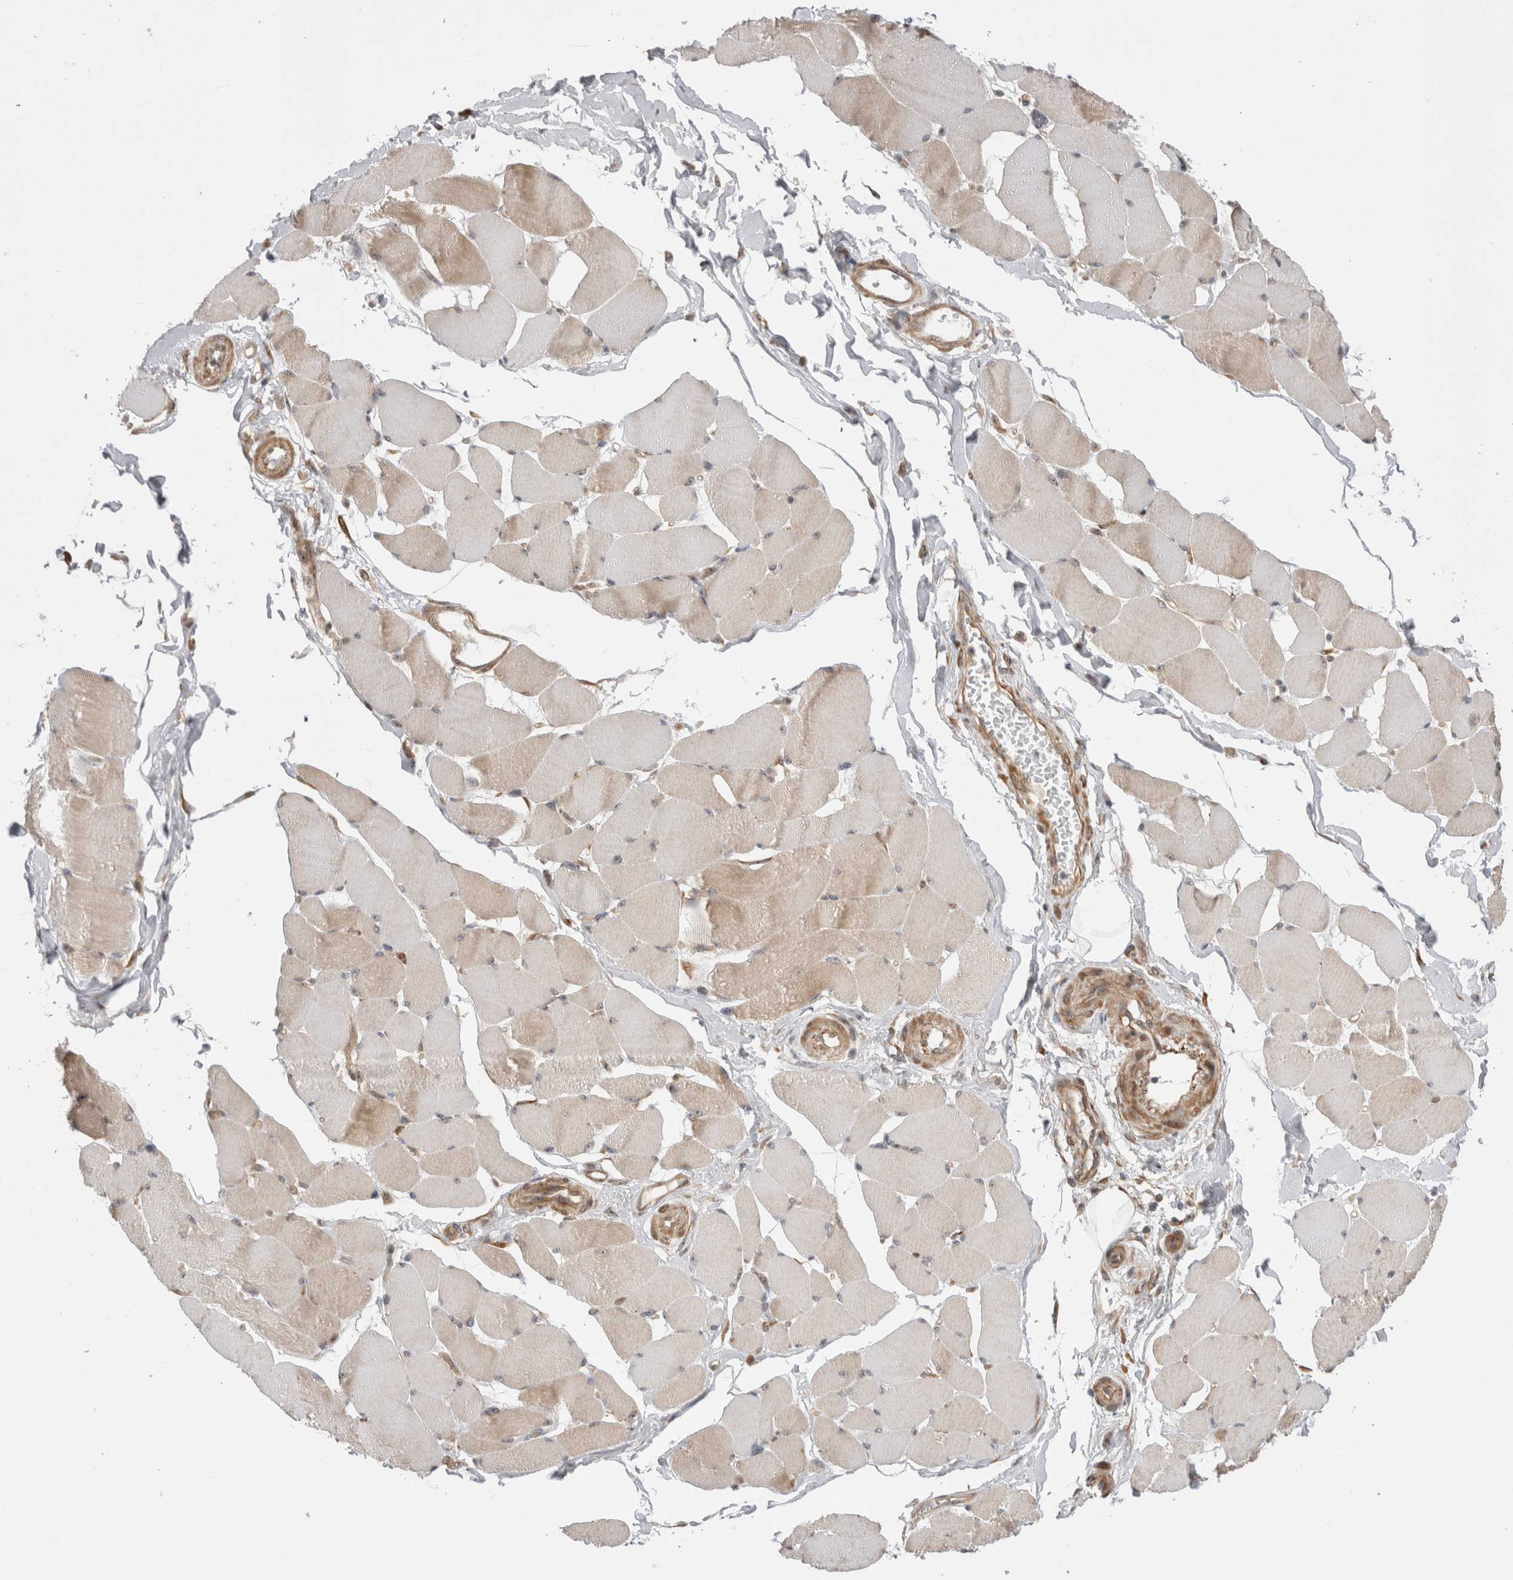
{"staining": {"intensity": "moderate", "quantity": "25%-75%", "location": "cytoplasmic/membranous"}, "tissue": "skeletal muscle", "cell_type": "Myocytes", "image_type": "normal", "snomed": [{"axis": "morphology", "description": "Normal tissue, NOS"}, {"axis": "topography", "description": "Skin"}, {"axis": "topography", "description": "Skeletal muscle"}], "caption": "Protein expression analysis of unremarkable human skeletal muscle reveals moderate cytoplasmic/membranous staining in about 25%-75% of myocytes. (Brightfield microscopy of DAB IHC at high magnification).", "gene": "EXOSC4", "patient": {"sex": "male", "age": 83}}